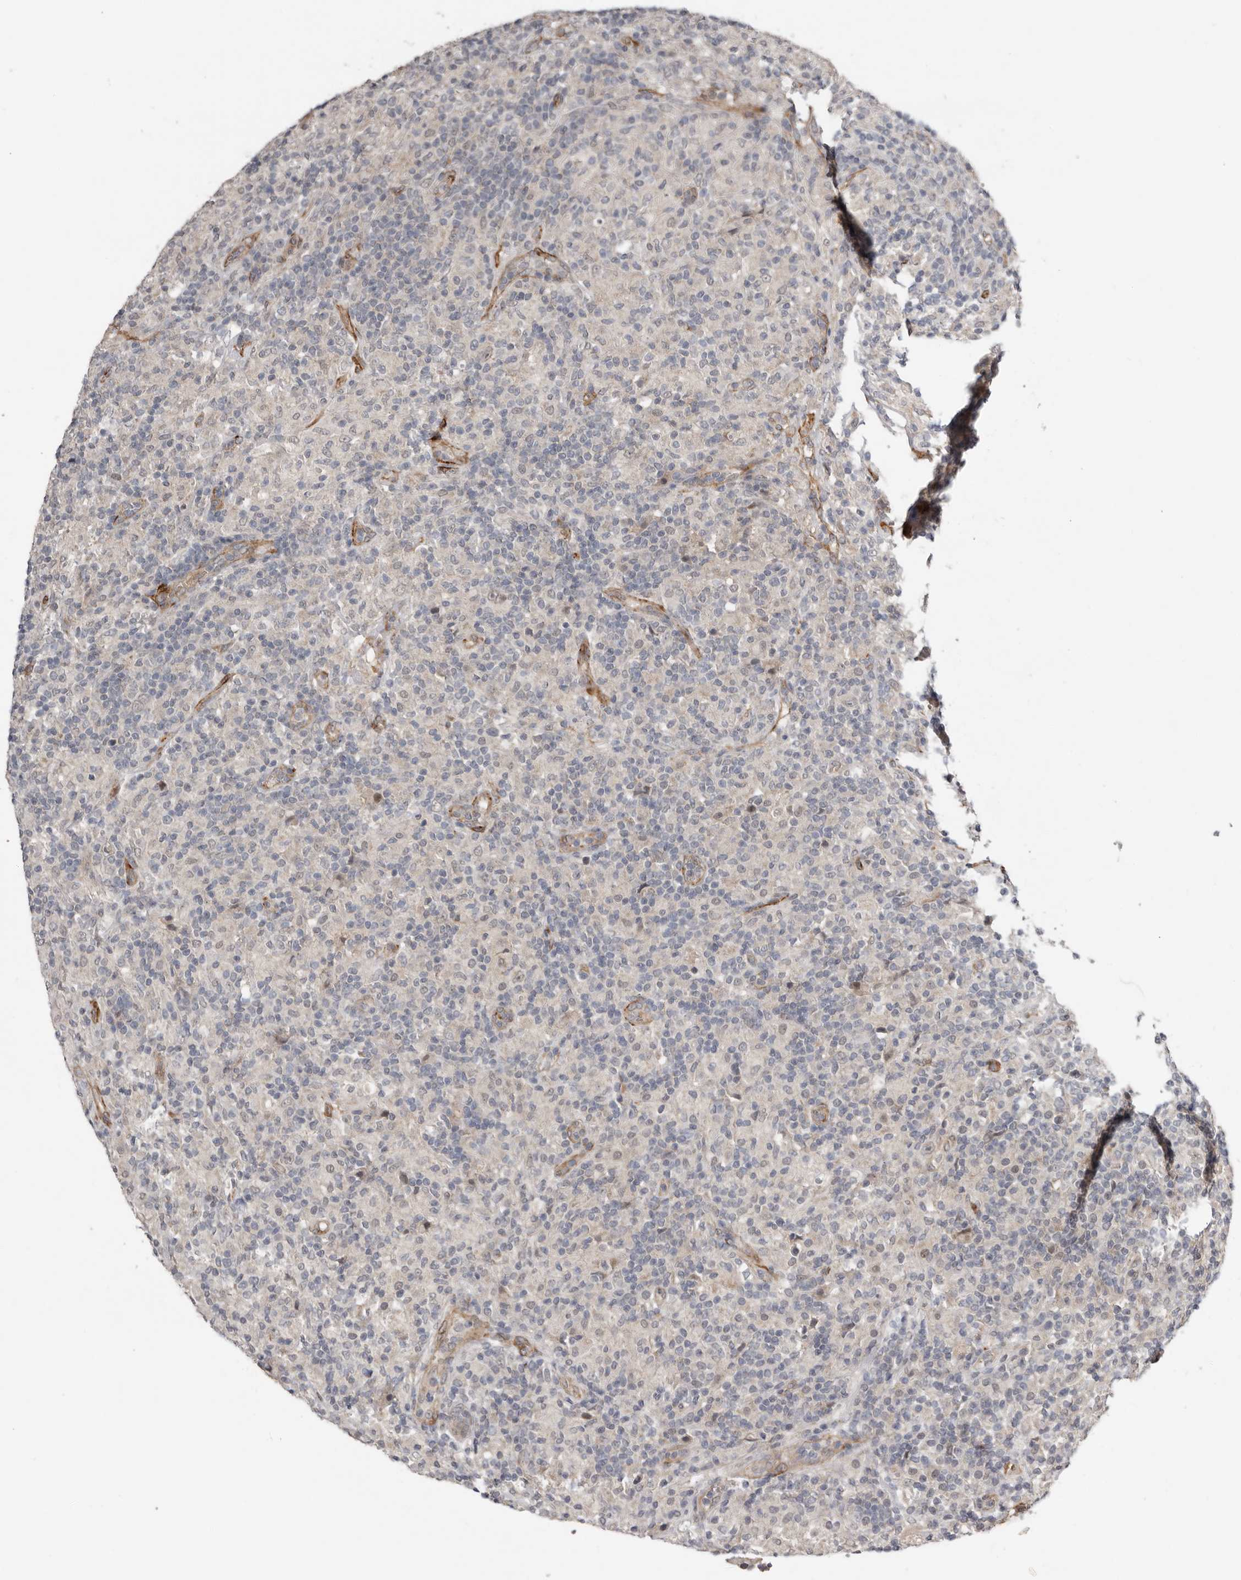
{"staining": {"intensity": "negative", "quantity": "none", "location": "none"}, "tissue": "lymphoma", "cell_type": "Tumor cells", "image_type": "cancer", "snomed": [{"axis": "morphology", "description": "Hodgkin's disease, NOS"}, {"axis": "topography", "description": "Lymph node"}], "caption": "Photomicrograph shows no significant protein staining in tumor cells of lymphoma. (Stains: DAB immunohistochemistry (IHC) with hematoxylin counter stain, Microscopy: brightfield microscopy at high magnification).", "gene": "RANBP17", "patient": {"sex": "male", "age": 70}}